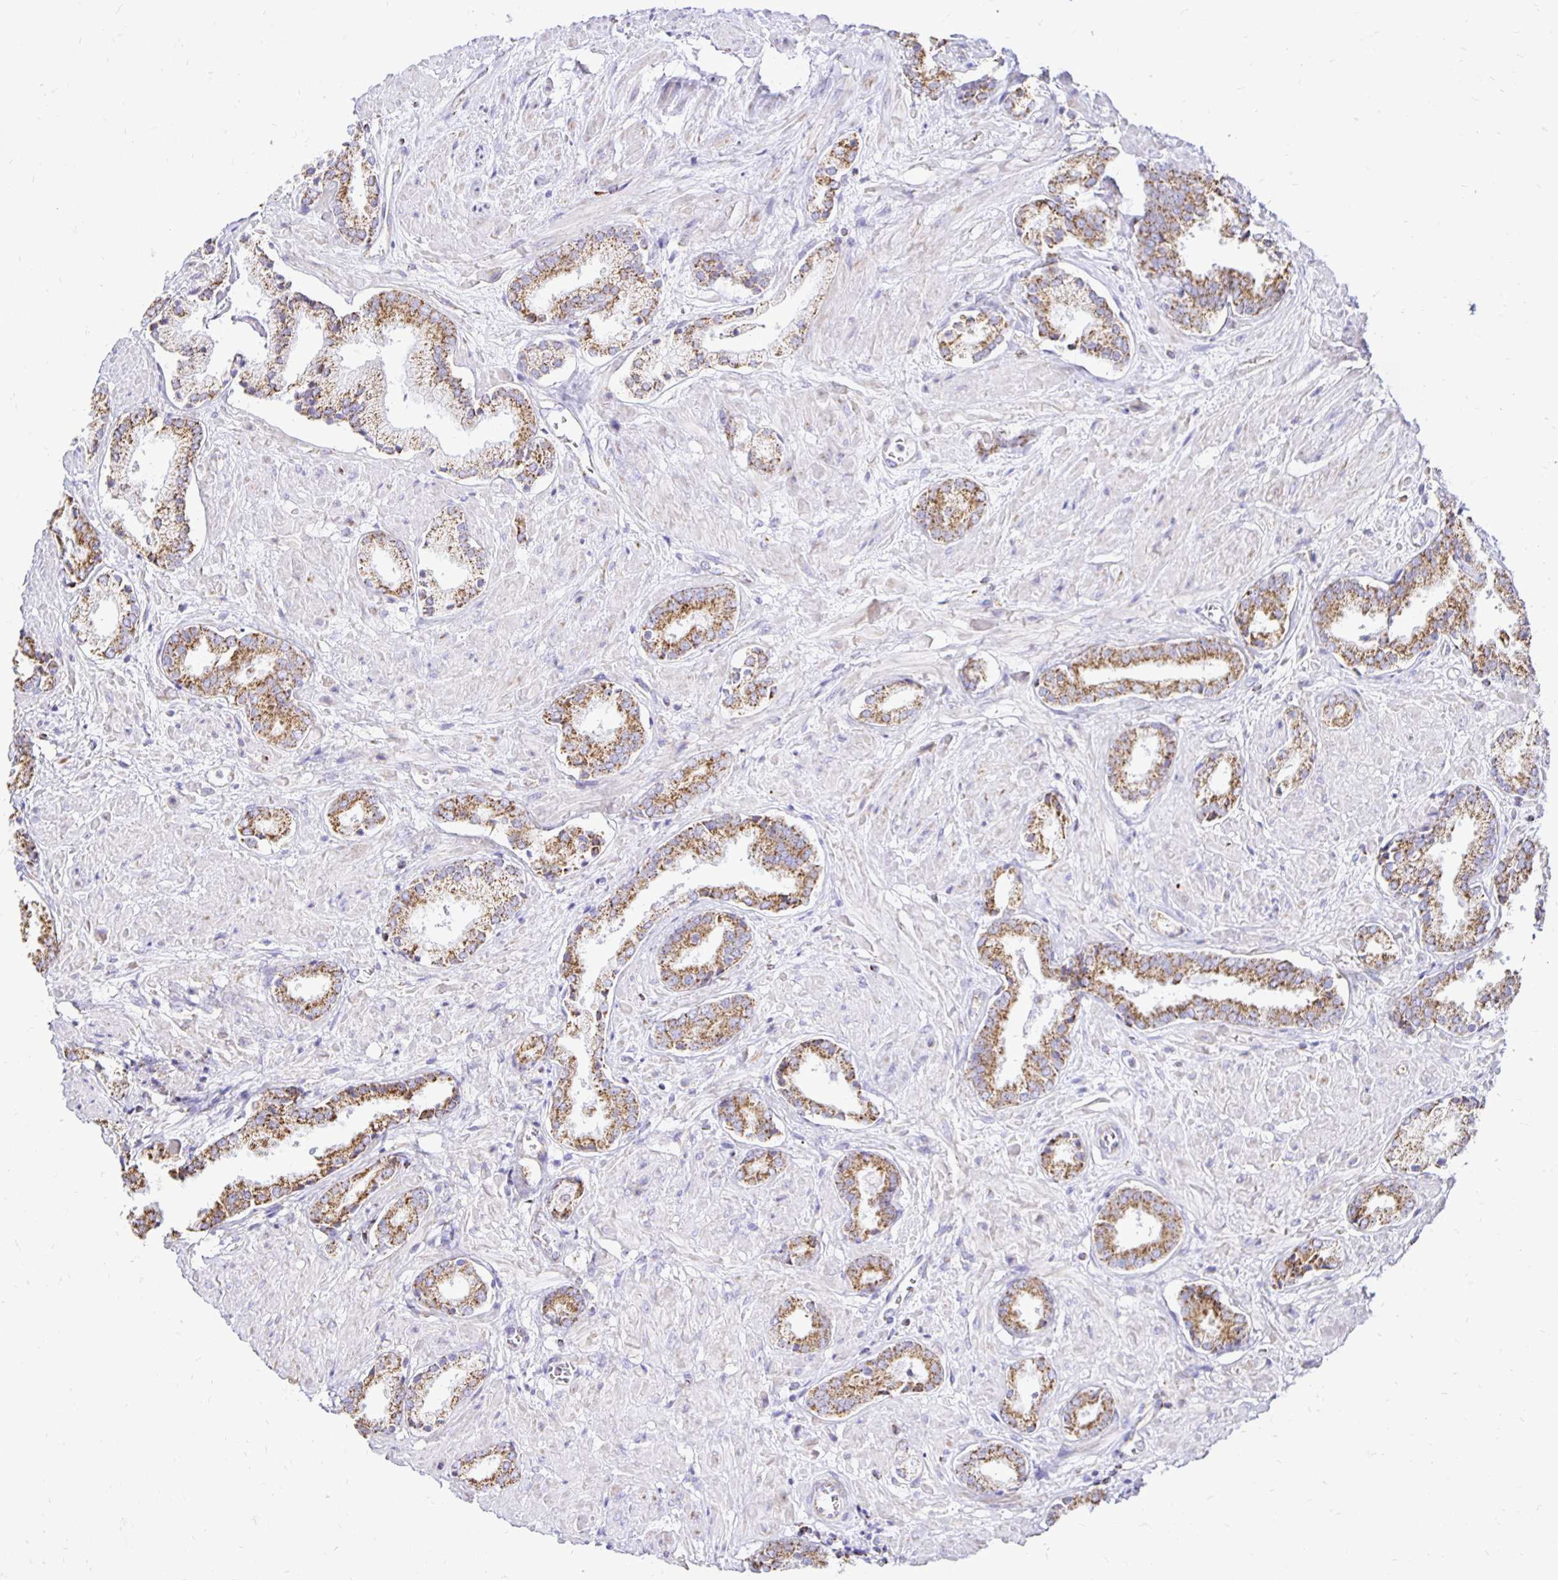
{"staining": {"intensity": "moderate", "quantity": ">75%", "location": "cytoplasmic/membranous"}, "tissue": "prostate cancer", "cell_type": "Tumor cells", "image_type": "cancer", "snomed": [{"axis": "morphology", "description": "Adenocarcinoma, High grade"}, {"axis": "topography", "description": "Prostate"}], "caption": "An IHC photomicrograph of neoplastic tissue is shown. Protein staining in brown shows moderate cytoplasmic/membranous positivity in prostate cancer within tumor cells.", "gene": "PLAAT2", "patient": {"sex": "male", "age": 56}}